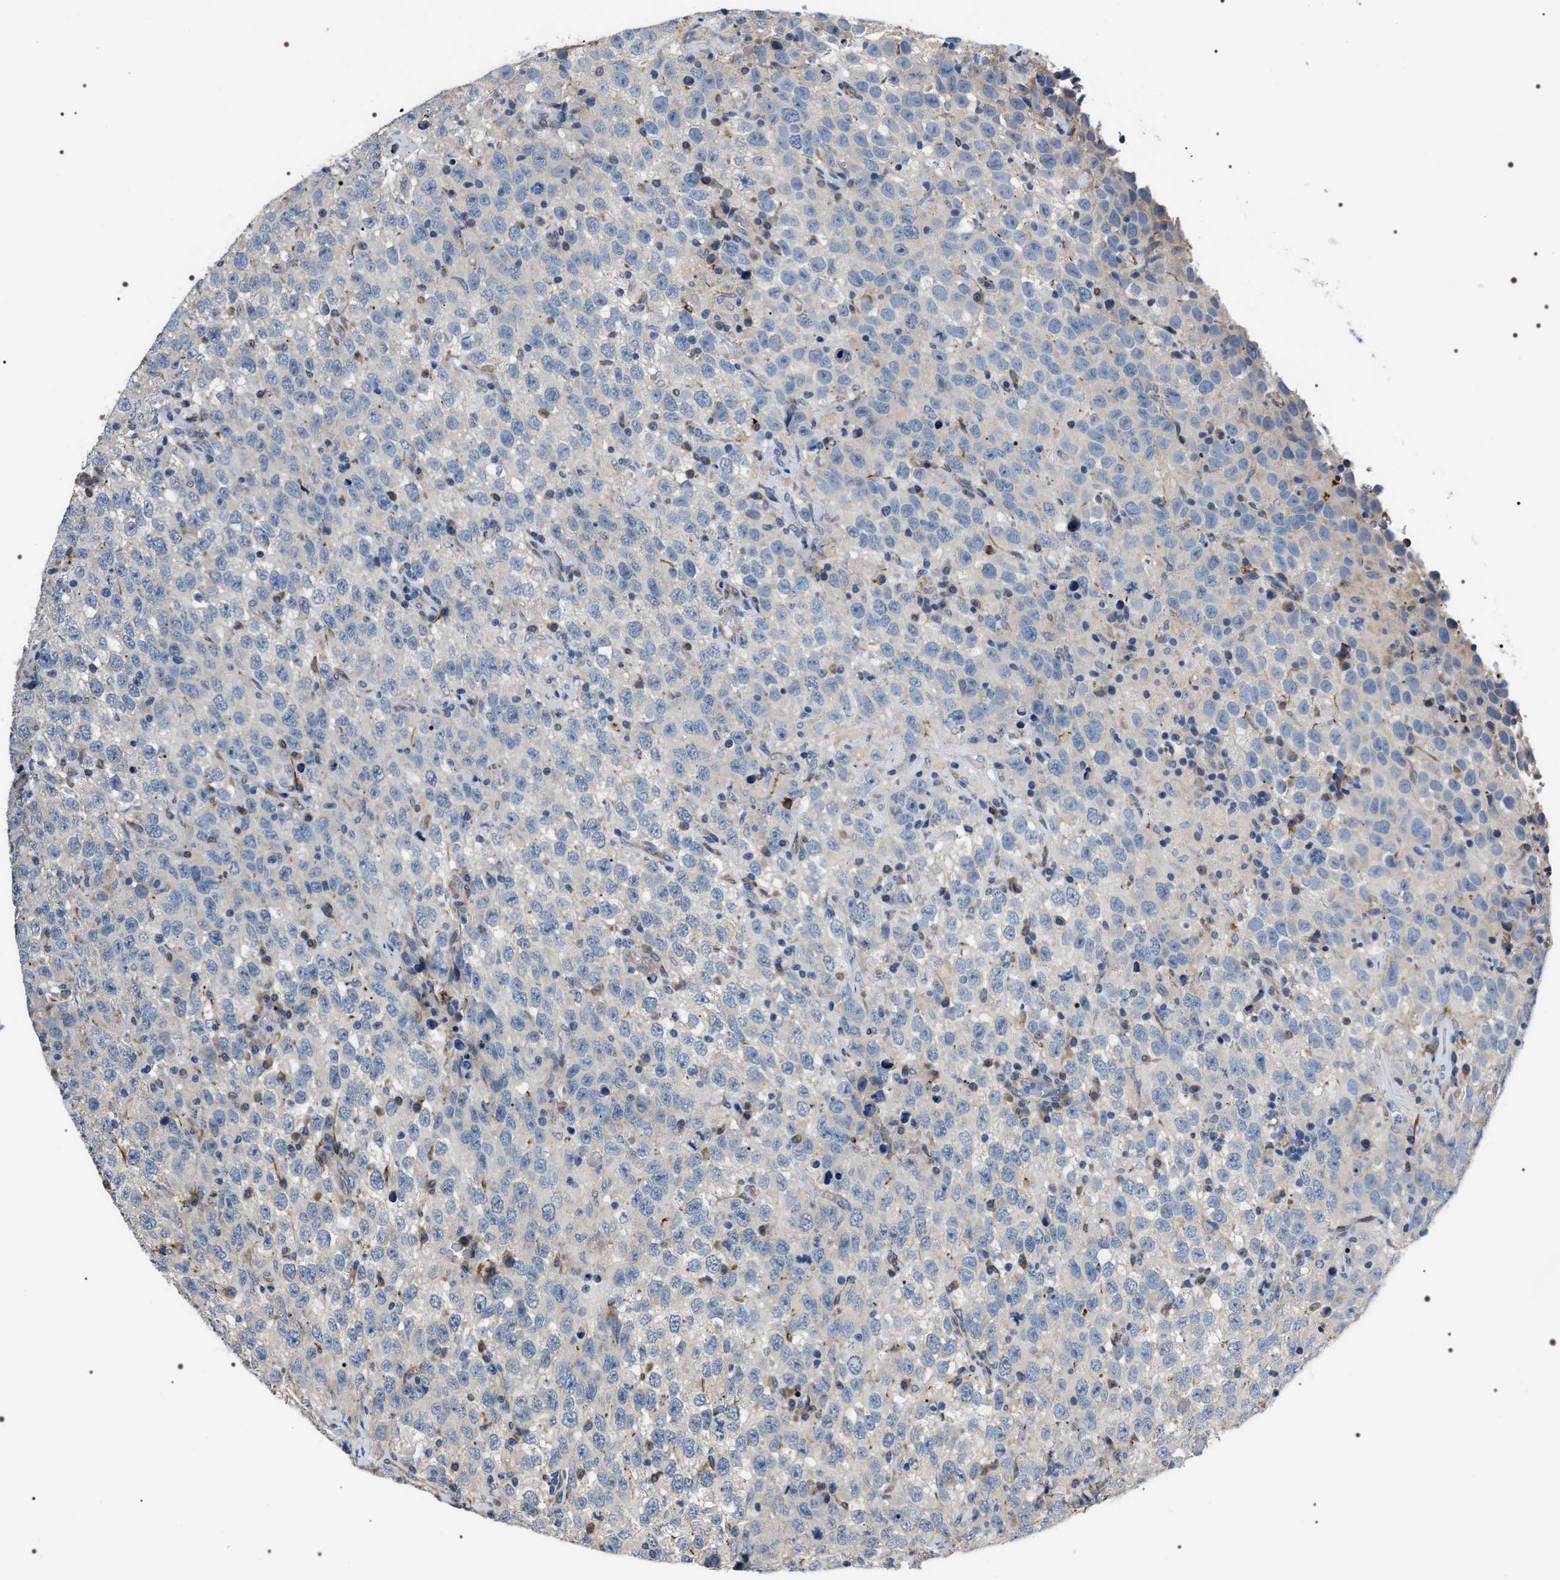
{"staining": {"intensity": "negative", "quantity": "none", "location": "none"}, "tissue": "testis cancer", "cell_type": "Tumor cells", "image_type": "cancer", "snomed": [{"axis": "morphology", "description": "Seminoma, NOS"}, {"axis": "topography", "description": "Testis"}], "caption": "The histopathology image reveals no significant expression in tumor cells of seminoma (testis).", "gene": "PKD1L1", "patient": {"sex": "male", "age": 41}}